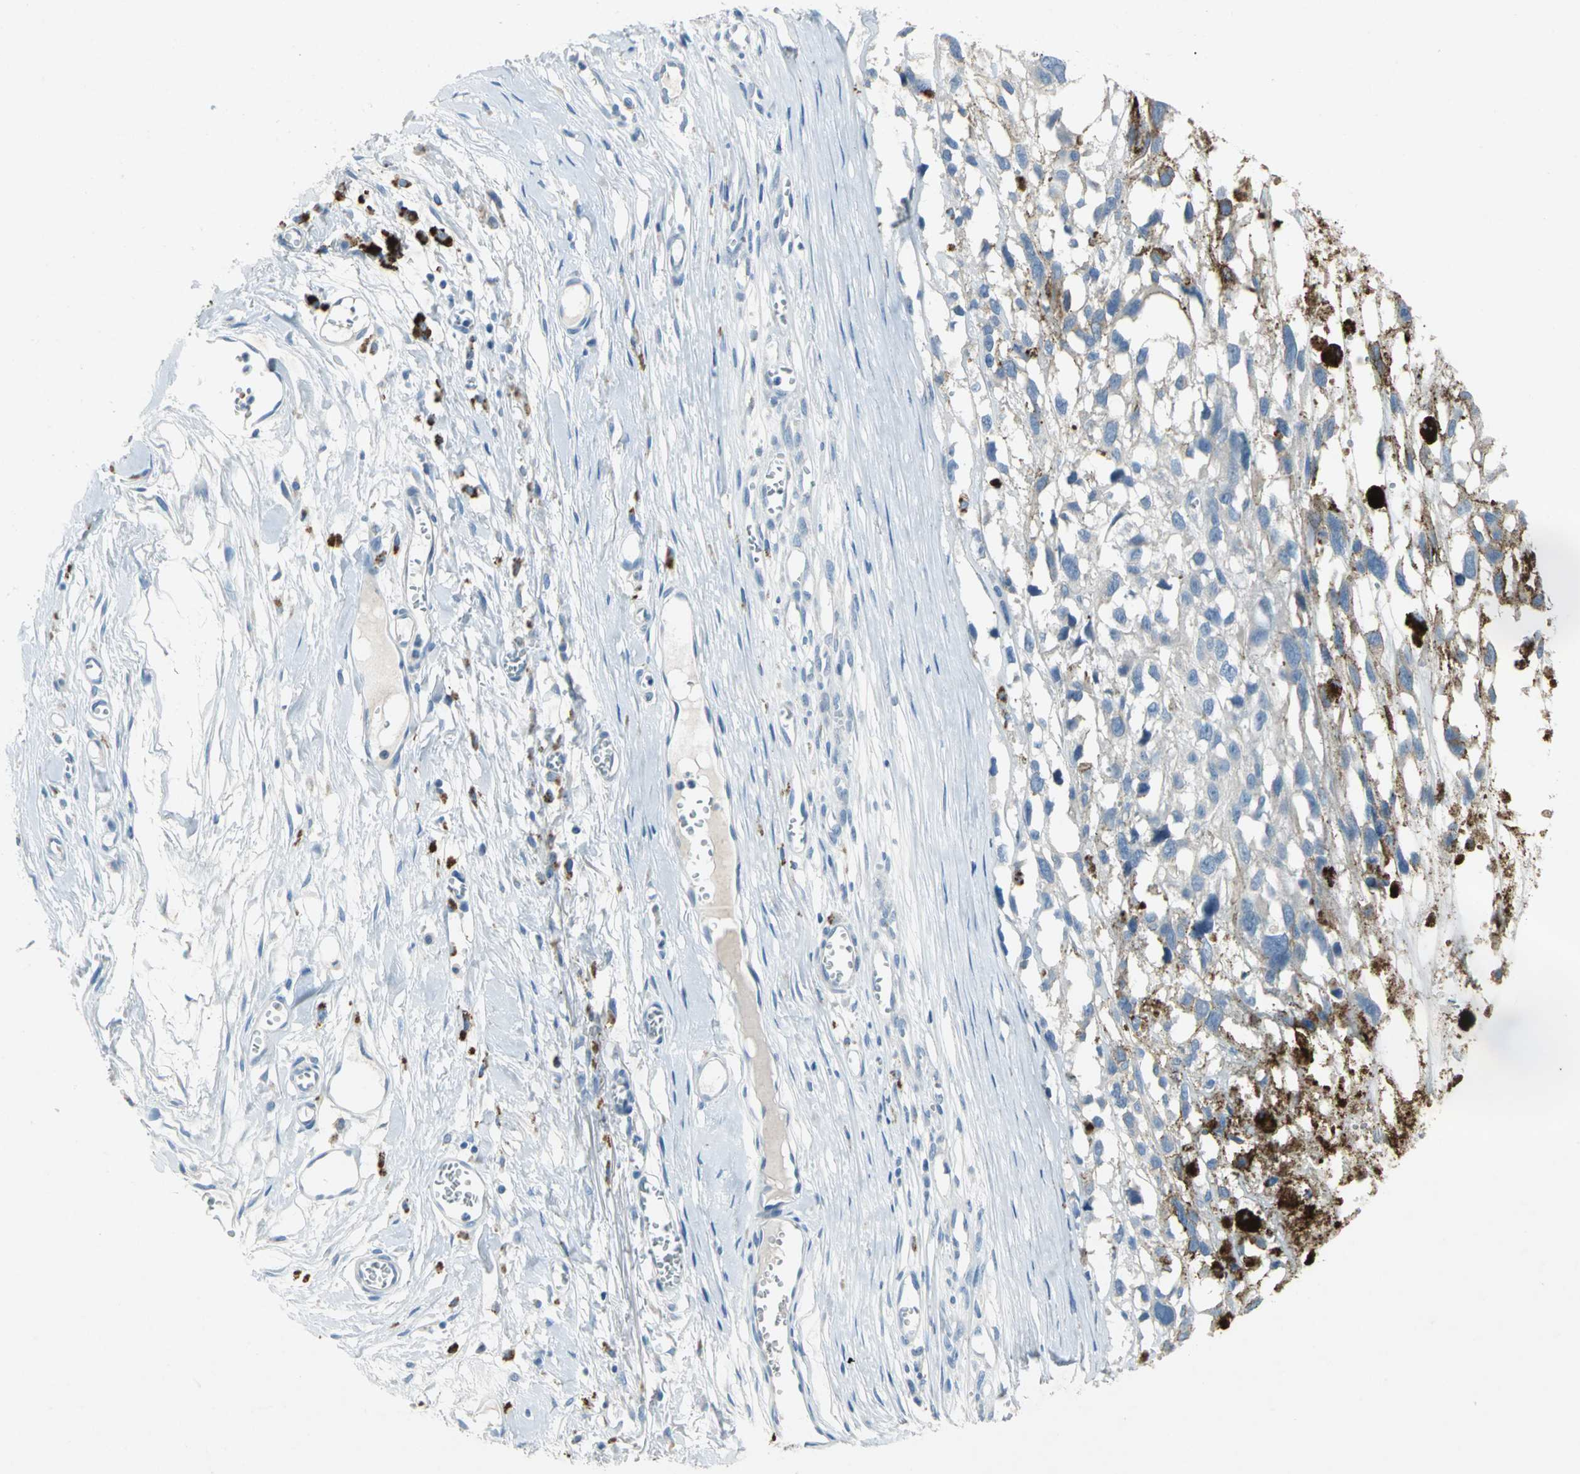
{"staining": {"intensity": "negative", "quantity": "none", "location": "none"}, "tissue": "melanoma", "cell_type": "Tumor cells", "image_type": "cancer", "snomed": [{"axis": "morphology", "description": "Malignant melanoma, Metastatic site"}, {"axis": "topography", "description": "Lymph node"}], "caption": "The micrograph shows no significant expression in tumor cells of melanoma.", "gene": "PTGDS", "patient": {"sex": "male", "age": 59}}